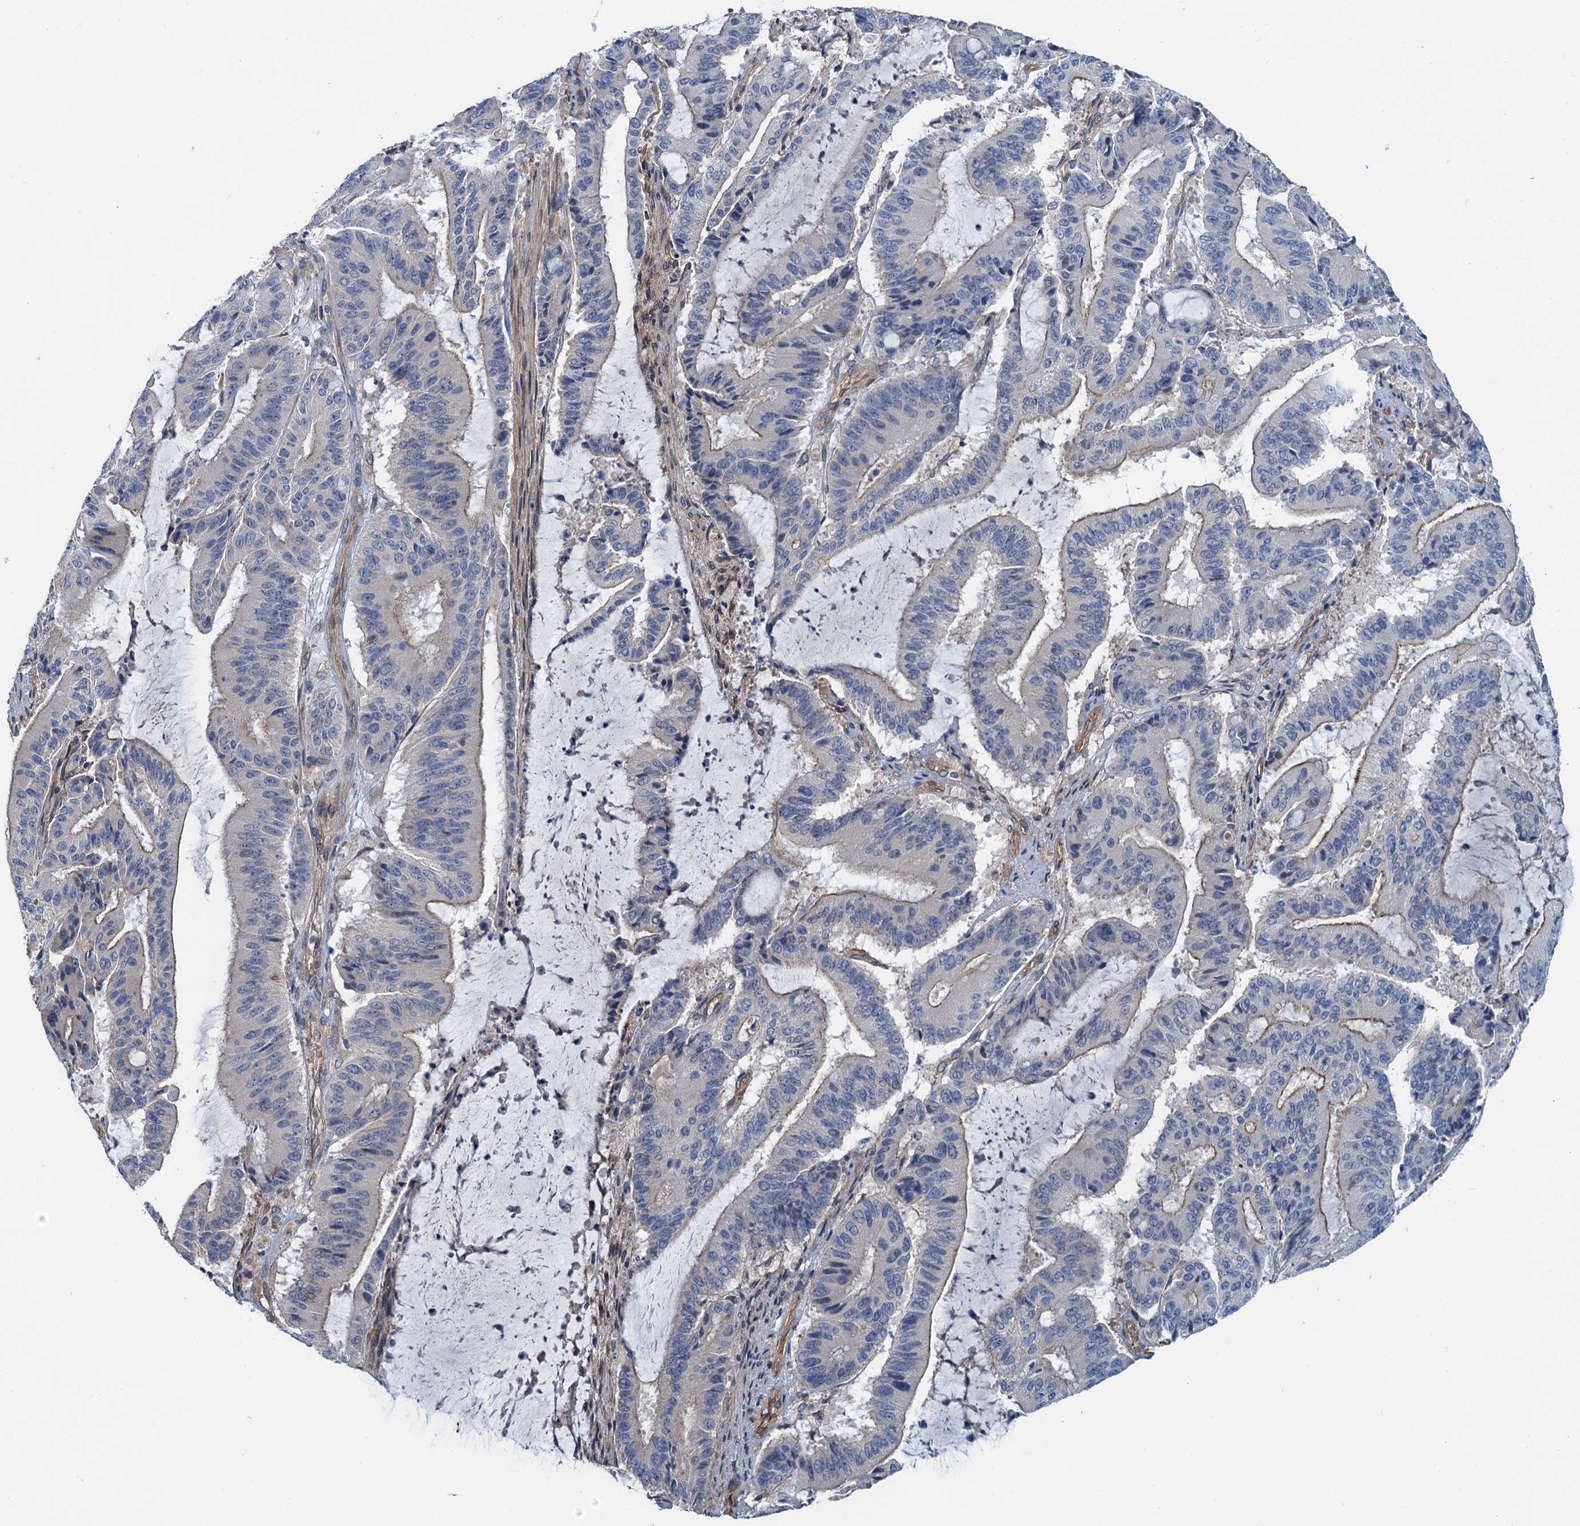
{"staining": {"intensity": "weak", "quantity": "<25%", "location": "cytoplasmic/membranous"}, "tissue": "liver cancer", "cell_type": "Tumor cells", "image_type": "cancer", "snomed": [{"axis": "morphology", "description": "Normal tissue, NOS"}, {"axis": "morphology", "description": "Cholangiocarcinoma"}, {"axis": "topography", "description": "Liver"}, {"axis": "topography", "description": "Peripheral nerve tissue"}], "caption": "Immunohistochemical staining of human liver cancer (cholangiocarcinoma) demonstrates no significant staining in tumor cells.", "gene": "ROGDI", "patient": {"sex": "female", "age": 73}}